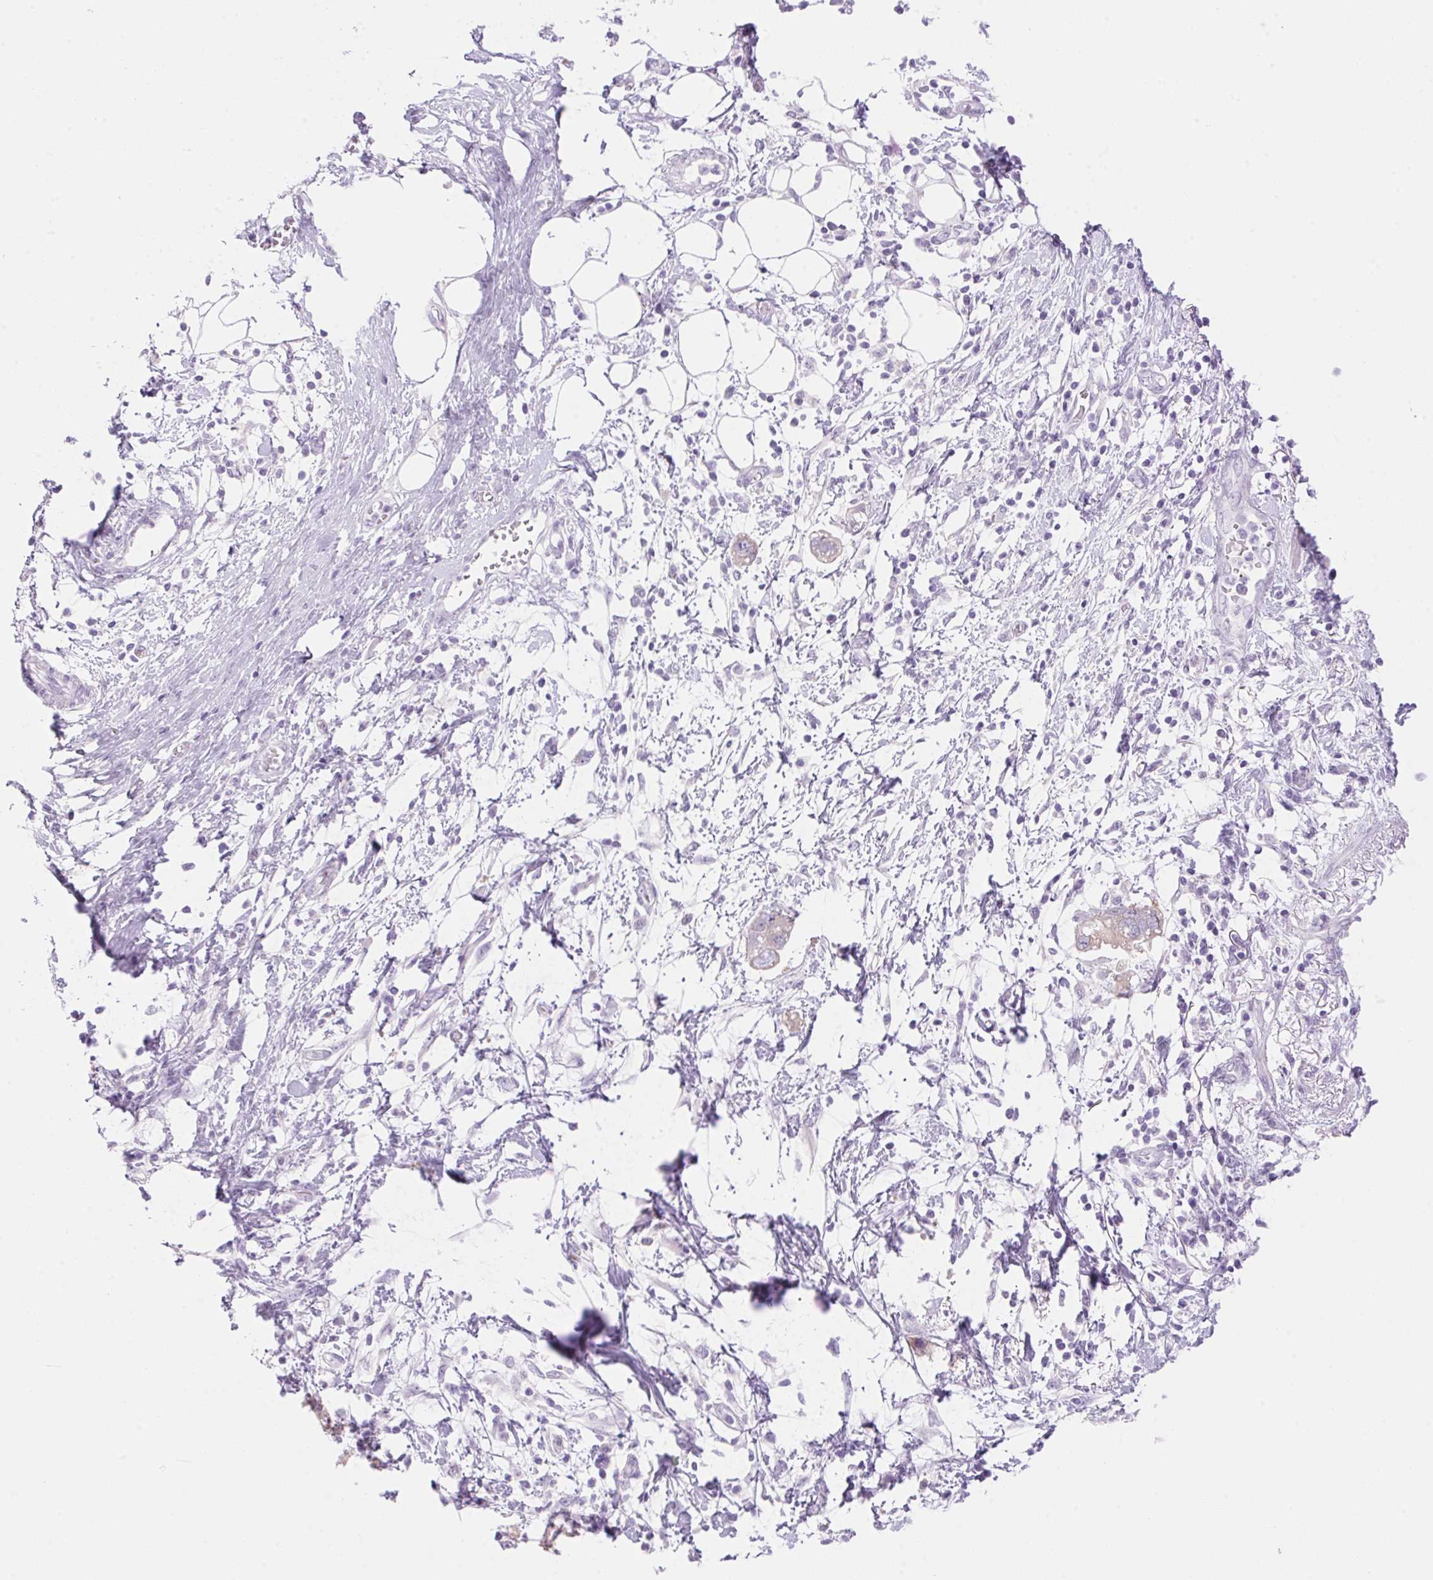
{"staining": {"intensity": "negative", "quantity": "none", "location": "none"}, "tissue": "pancreatic cancer", "cell_type": "Tumor cells", "image_type": "cancer", "snomed": [{"axis": "morphology", "description": "Adenocarcinoma, NOS"}, {"axis": "topography", "description": "Pancreas"}], "caption": "This is an IHC image of adenocarcinoma (pancreatic). There is no expression in tumor cells.", "gene": "DHCR24", "patient": {"sex": "female", "age": 72}}